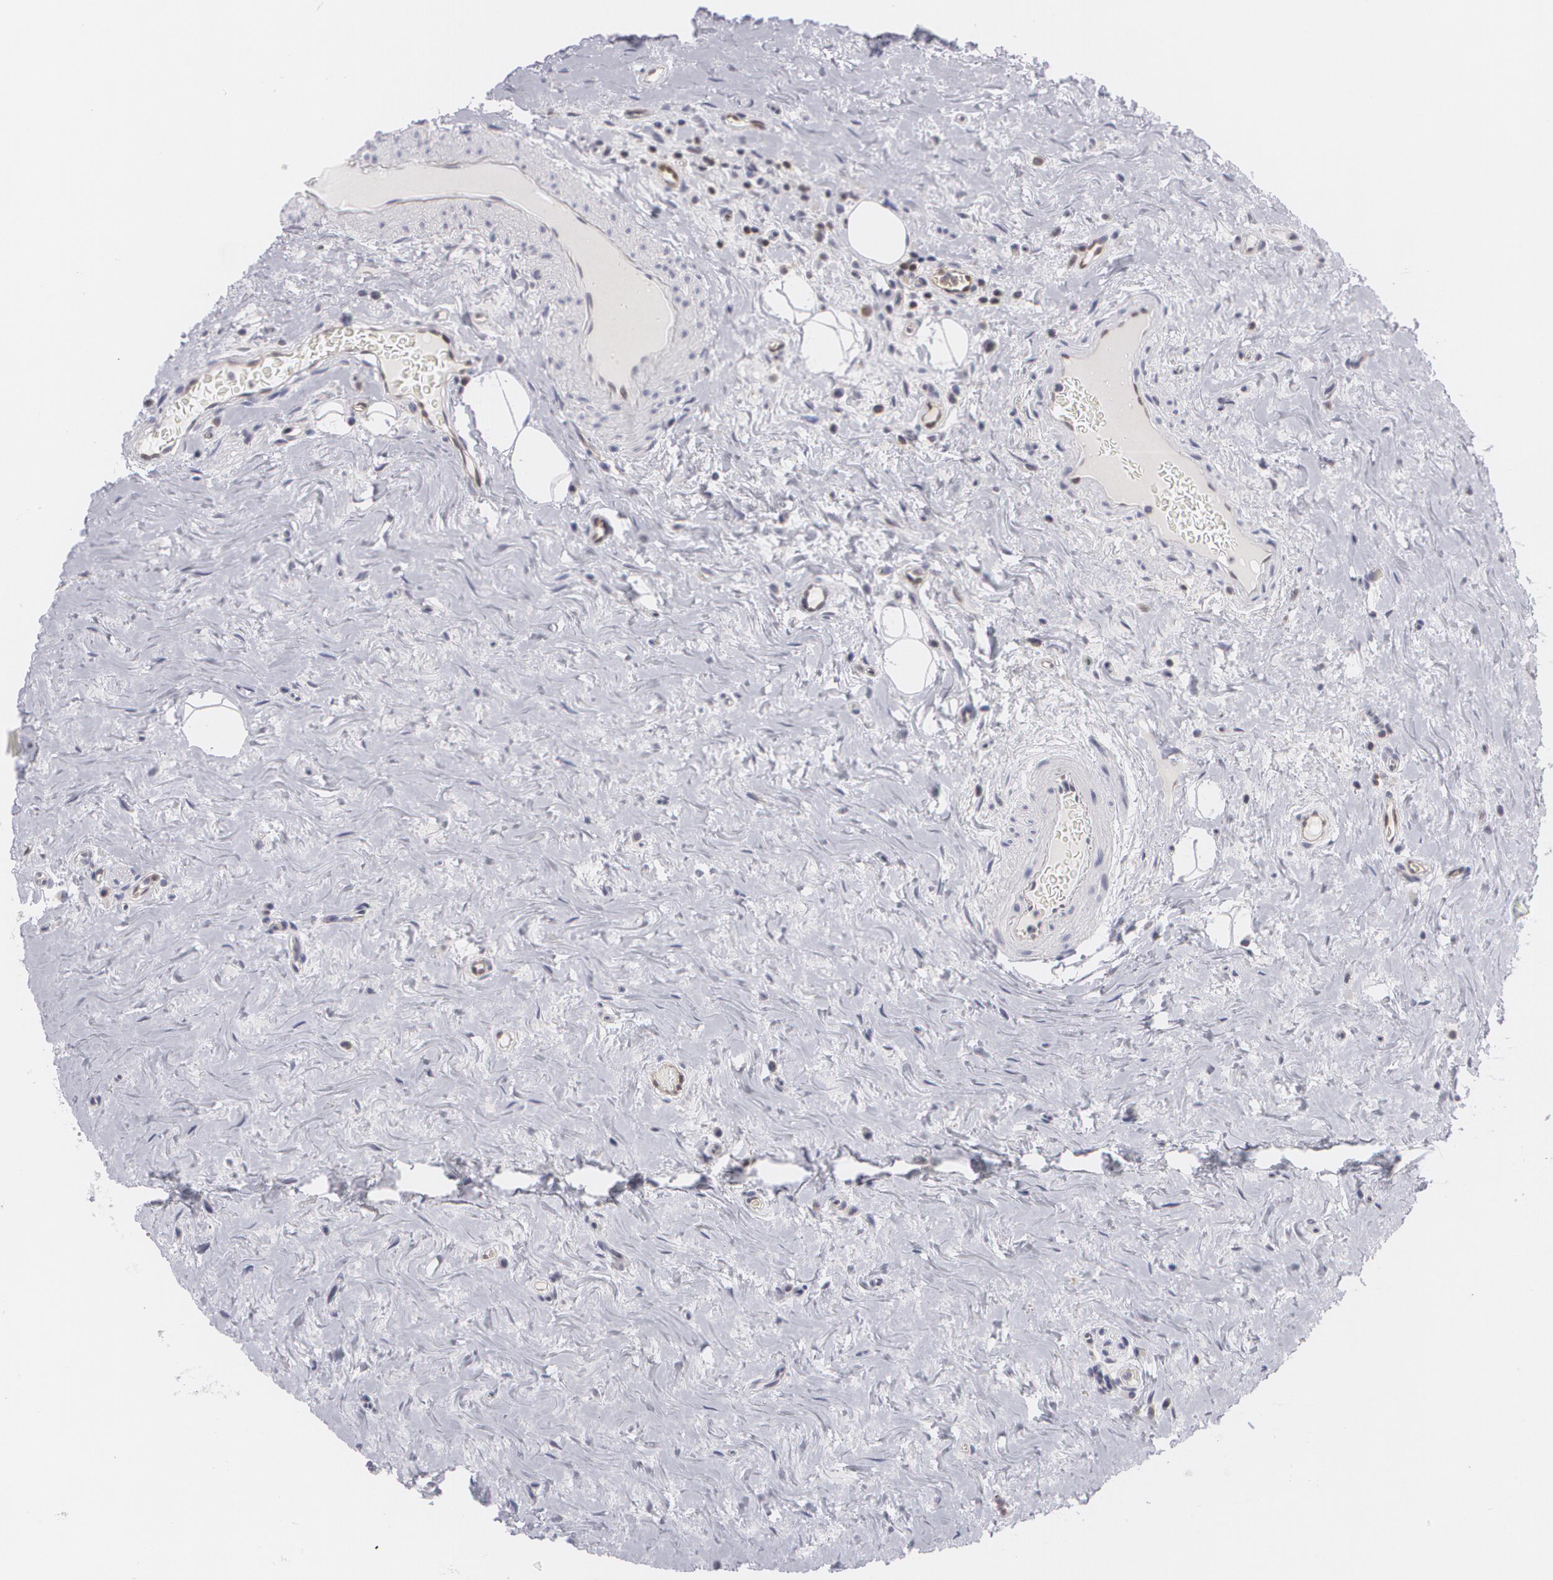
{"staining": {"intensity": "weak", "quantity": "25%-75%", "location": "cytoplasmic/membranous"}, "tissue": "stomach", "cell_type": "Glandular cells", "image_type": "normal", "snomed": [{"axis": "morphology", "description": "Normal tissue, NOS"}, {"axis": "topography", "description": "Stomach, lower"}], "caption": "Brown immunohistochemical staining in normal human stomach demonstrates weak cytoplasmic/membranous positivity in about 25%-75% of glandular cells.", "gene": "BCL10", "patient": {"sex": "male", "age": 56}}